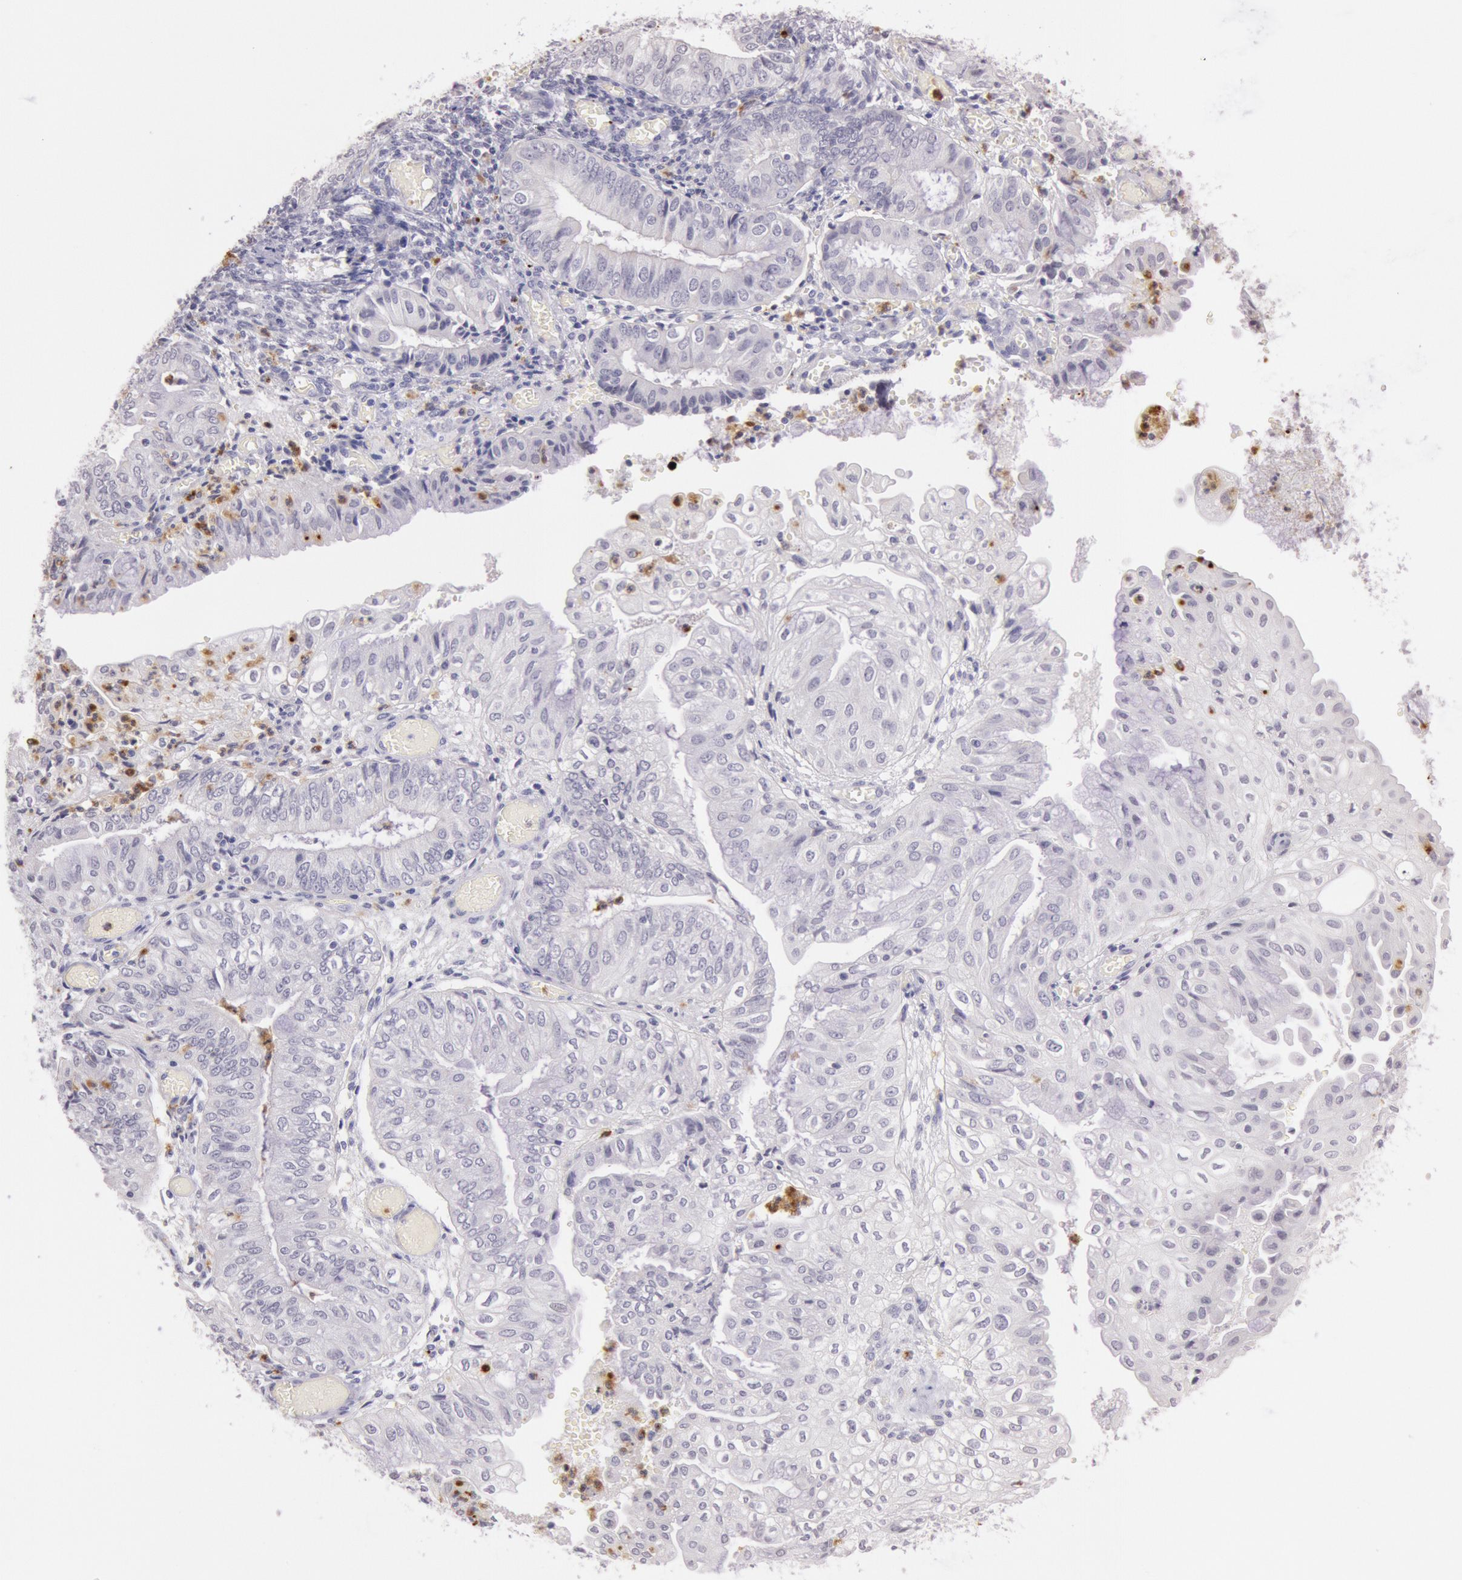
{"staining": {"intensity": "negative", "quantity": "none", "location": "none"}, "tissue": "endometrial cancer", "cell_type": "Tumor cells", "image_type": "cancer", "snomed": [{"axis": "morphology", "description": "Adenocarcinoma, NOS"}, {"axis": "topography", "description": "Endometrium"}], "caption": "Endometrial cancer (adenocarcinoma) was stained to show a protein in brown. There is no significant positivity in tumor cells.", "gene": "KDM6A", "patient": {"sex": "female", "age": 55}}